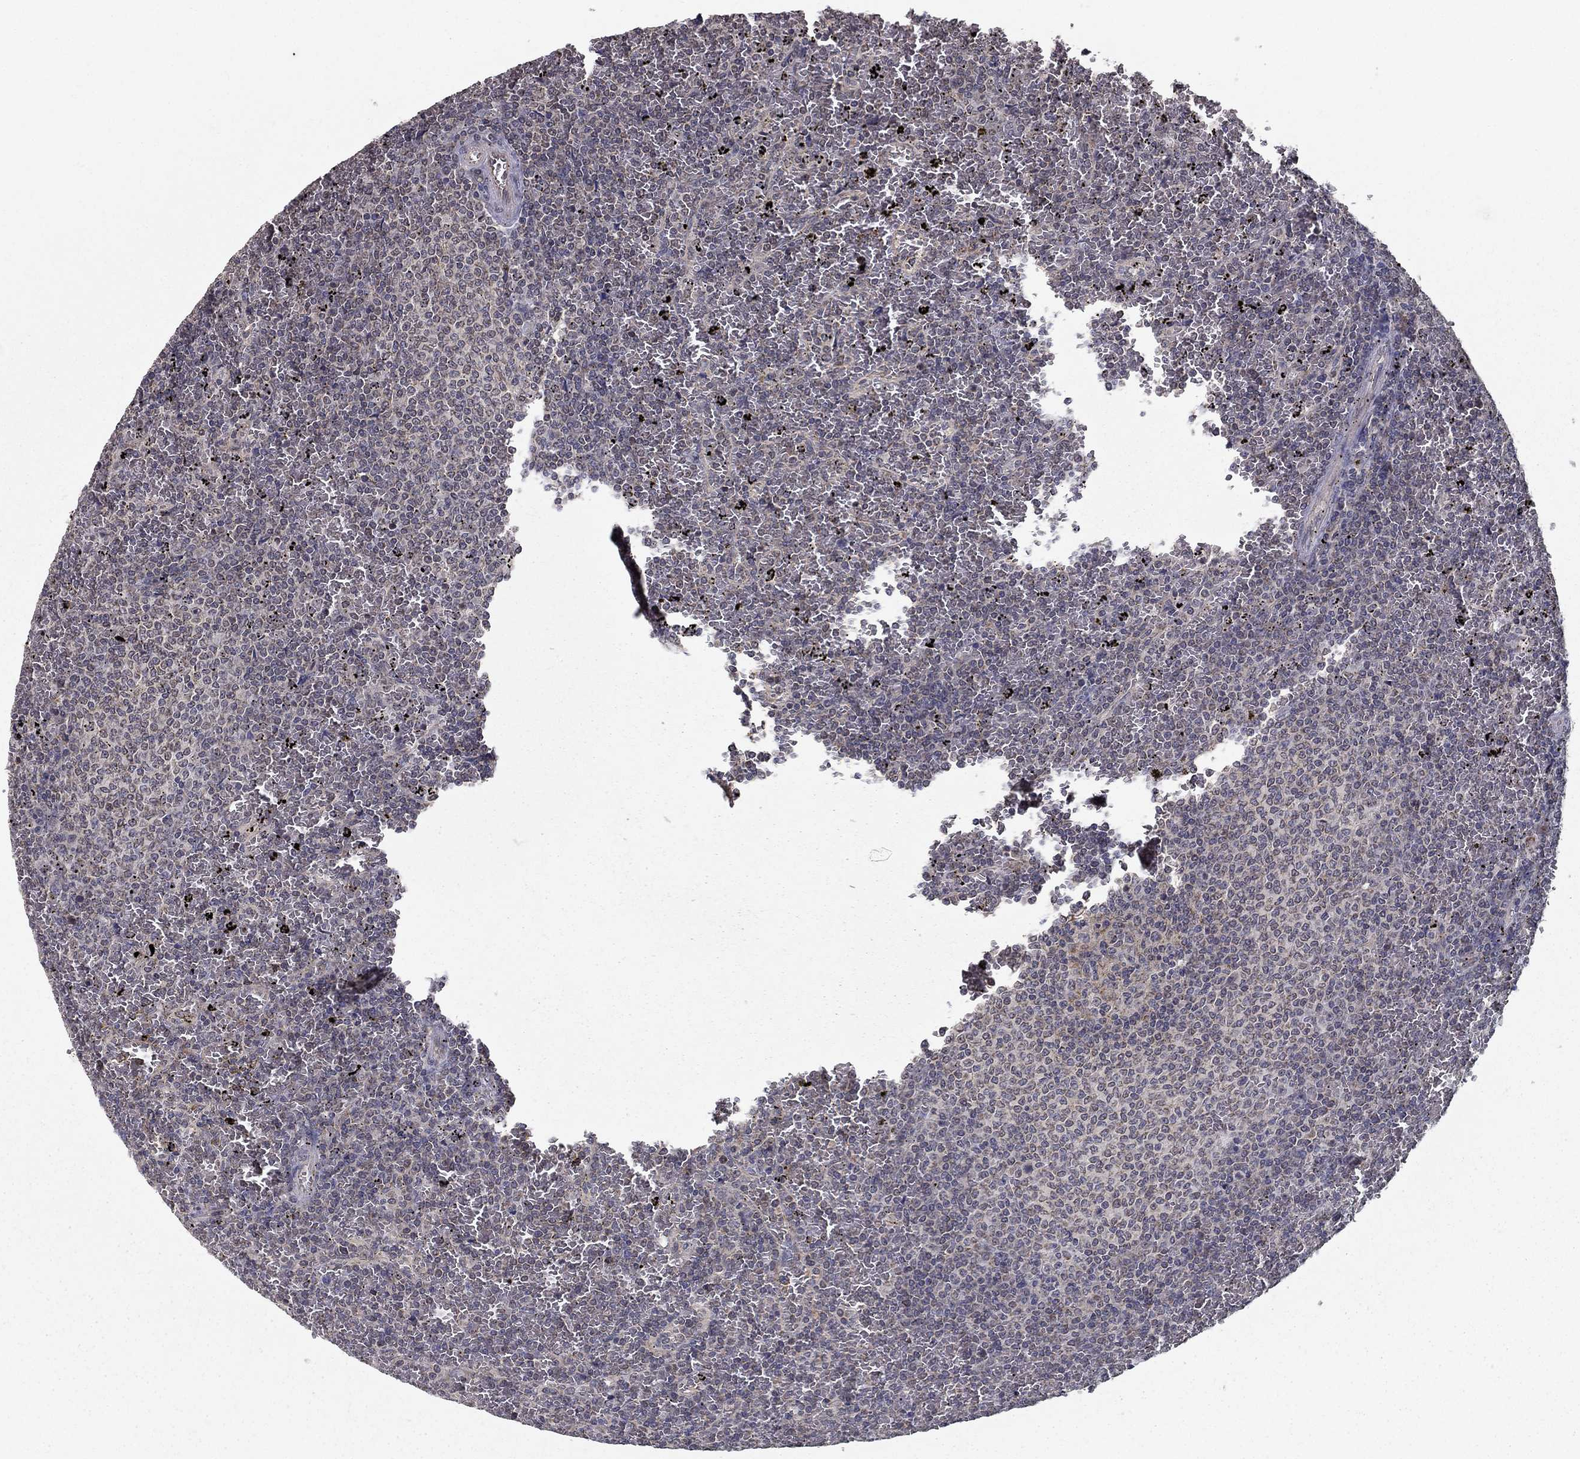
{"staining": {"intensity": "negative", "quantity": "none", "location": "none"}, "tissue": "lymphoma", "cell_type": "Tumor cells", "image_type": "cancer", "snomed": [{"axis": "morphology", "description": "Malignant lymphoma, non-Hodgkin's type, Low grade"}, {"axis": "topography", "description": "Spleen"}], "caption": "A micrograph of human malignant lymphoma, non-Hodgkin's type (low-grade) is negative for staining in tumor cells.", "gene": "SLC2A13", "patient": {"sex": "female", "age": 77}}